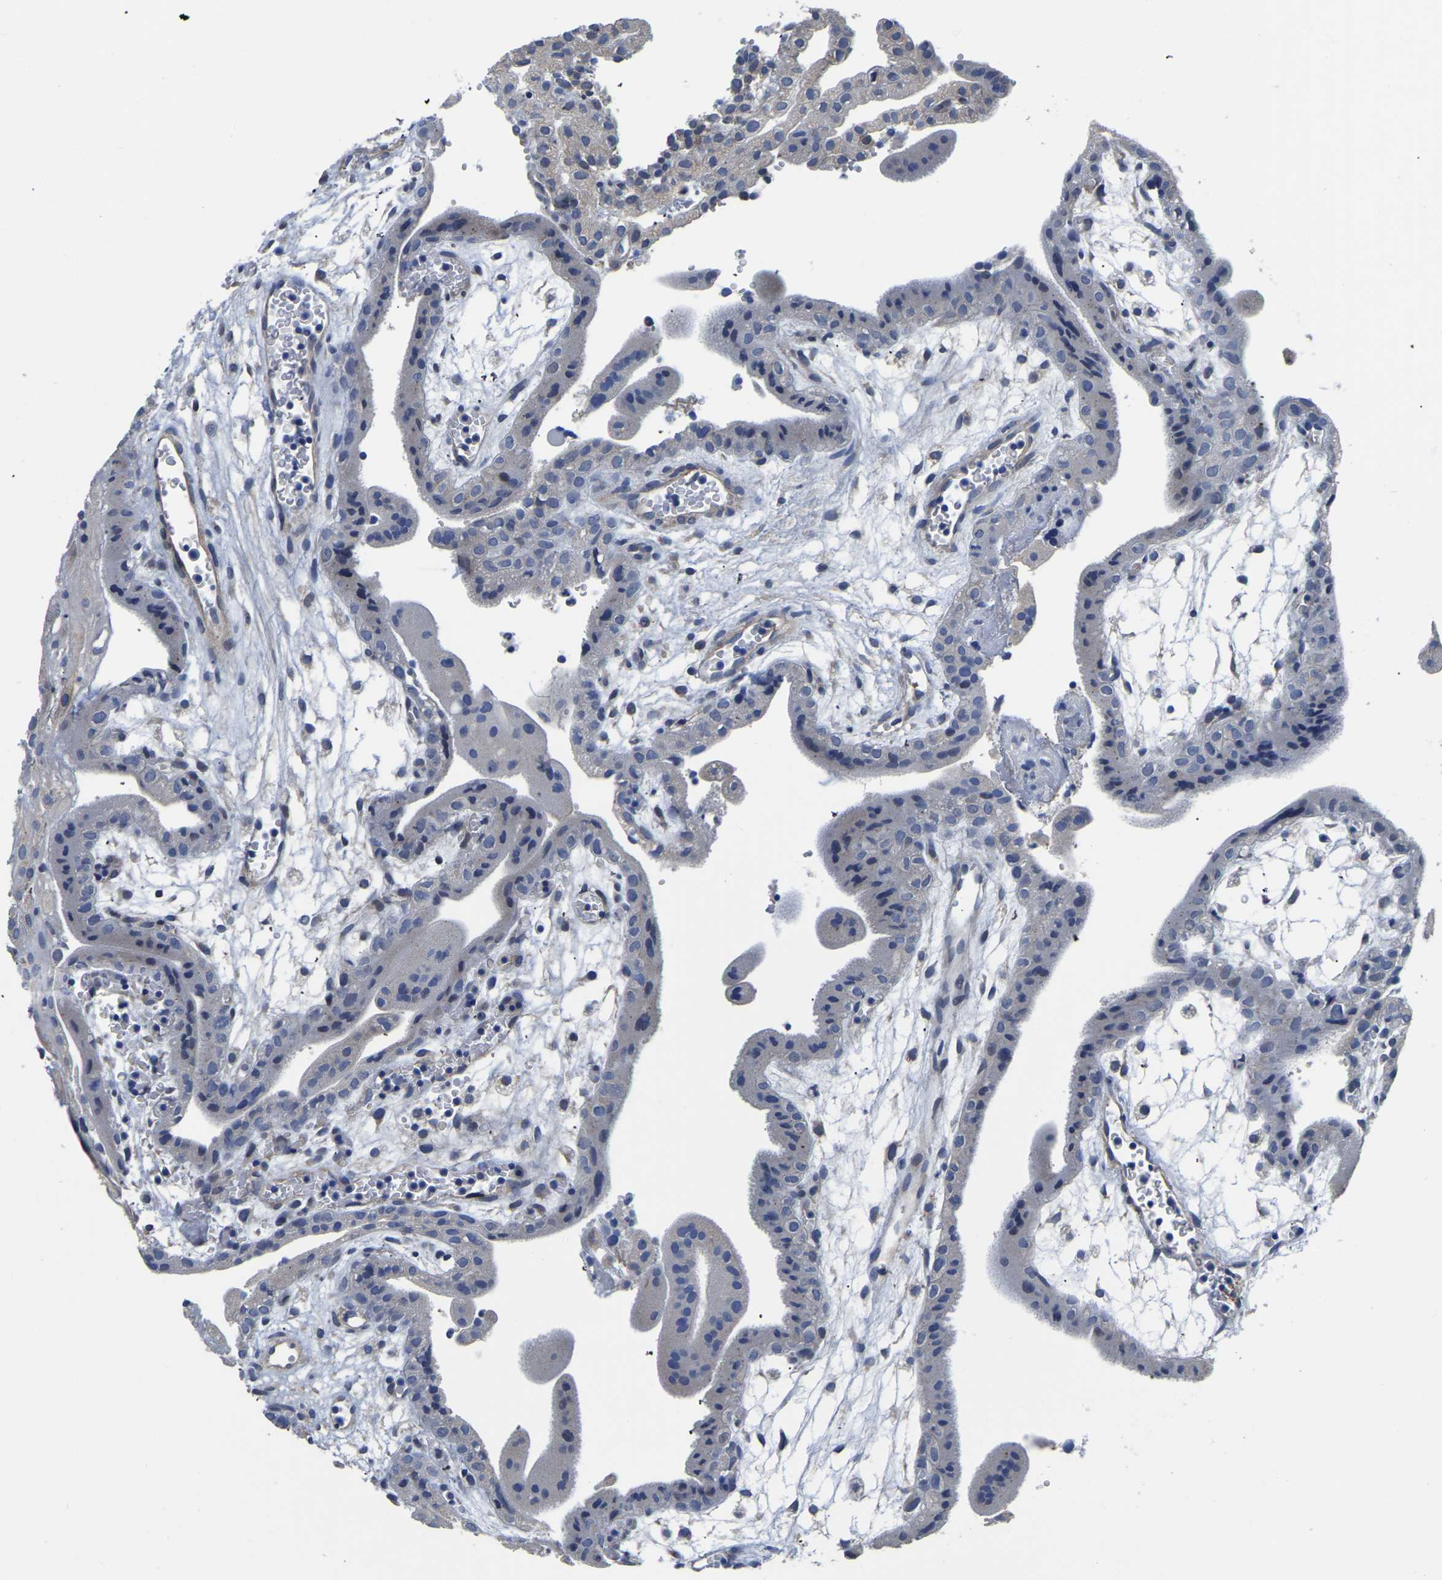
{"staining": {"intensity": "negative", "quantity": "none", "location": "none"}, "tissue": "placenta", "cell_type": "Decidual cells", "image_type": "normal", "snomed": [{"axis": "morphology", "description": "Normal tissue, NOS"}, {"axis": "topography", "description": "Placenta"}], "caption": "A high-resolution micrograph shows immunohistochemistry staining of normal placenta, which exhibits no significant staining in decidual cells.", "gene": "PDLIM7", "patient": {"sex": "female", "age": 18}}